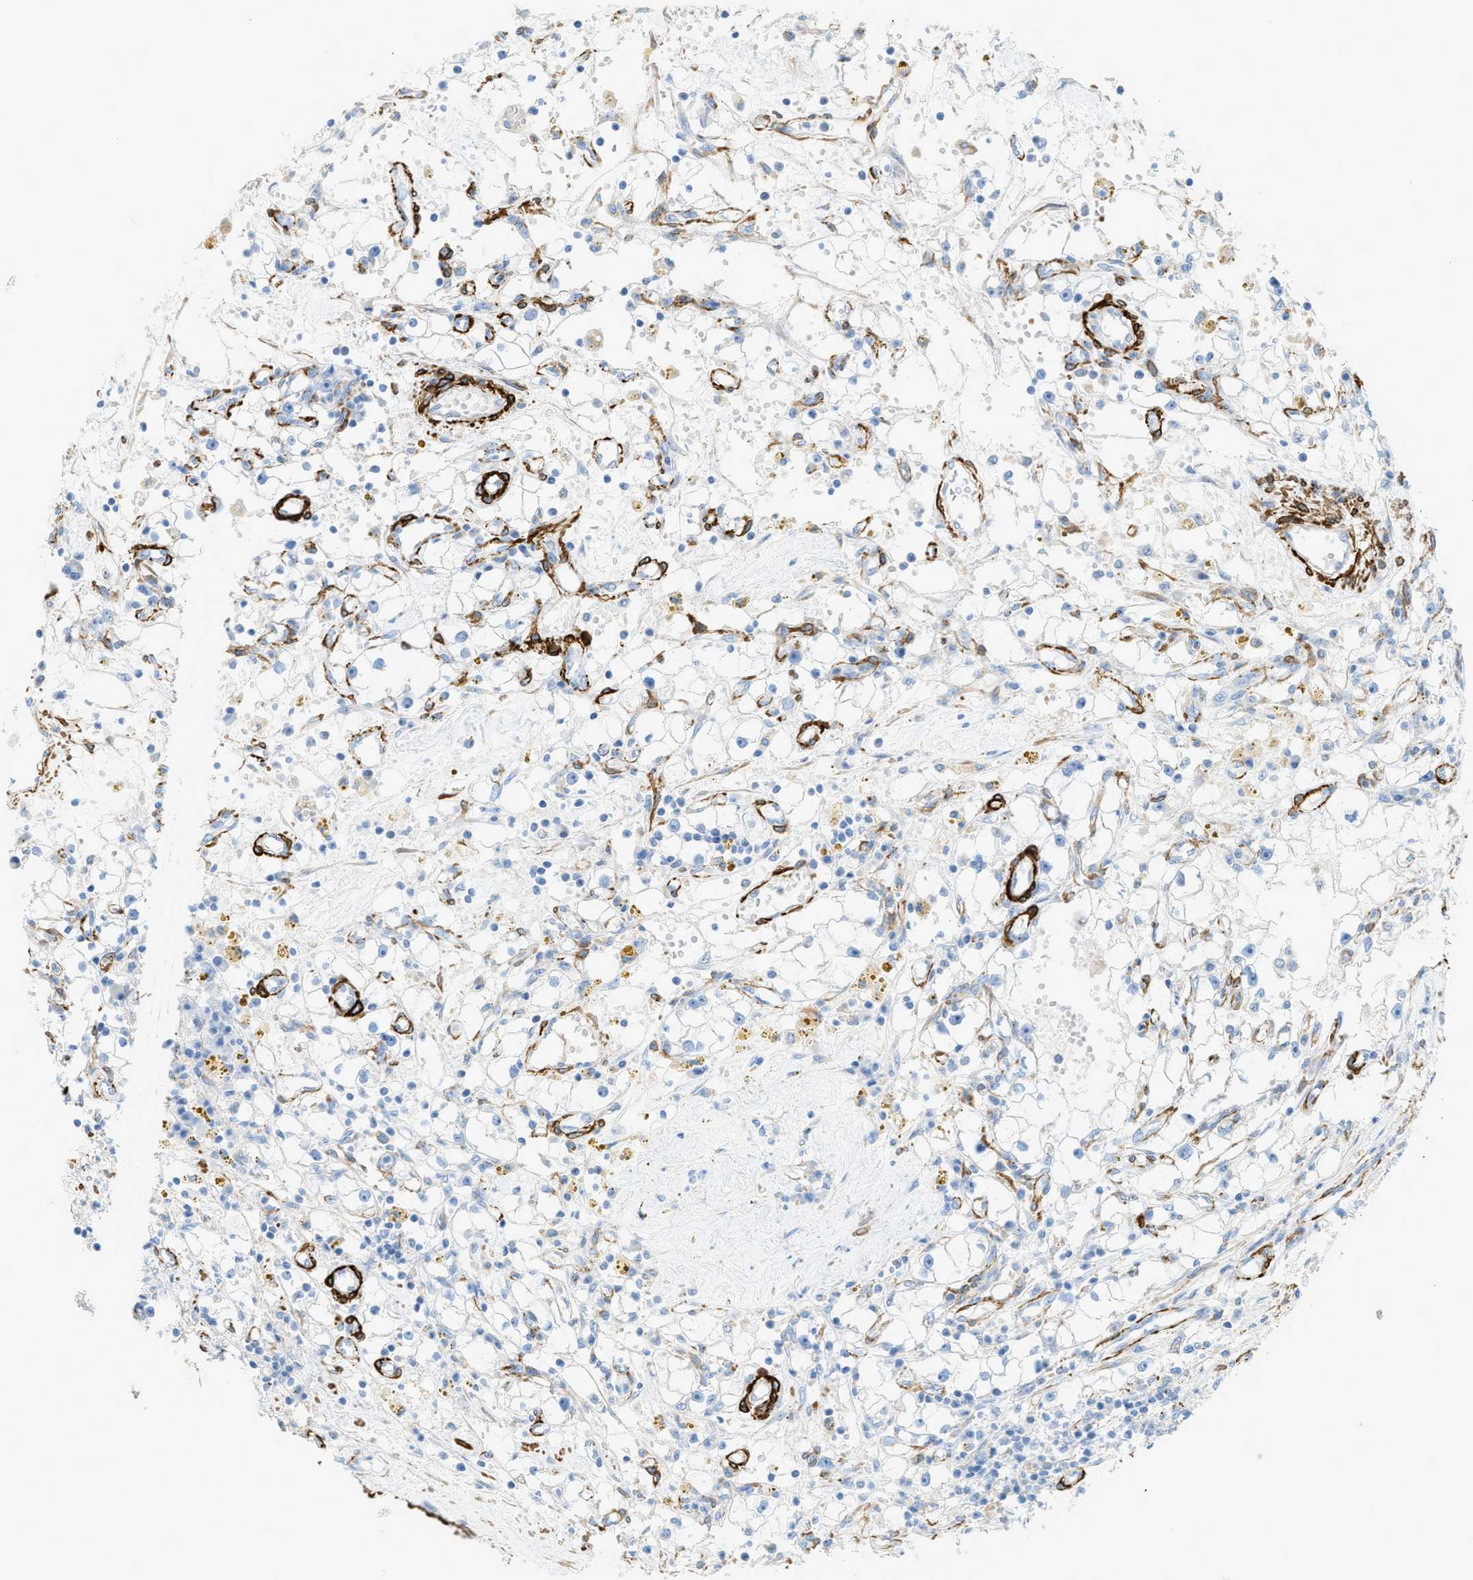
{"staining": {"intensity": "negative", "quantity": "none", "location": "none"}, "tissue": "renal cancer", "cell_type": "Tumor cells", "image_type": "cancer", "snomed": [{"axis": "morphology", "description": "Adenocarcinoma, NOS"}, {"axis": "topography", "description": "Kidney"}], "caption": "Protein analysis of renal cancer (adenocarcinoma) reveals no significant positivity in tumor cells. (Brightfield microscopy of DAB (3,3'-diaminobenzidine) immunohistochemistry (IHC) at high magnification).", "gene": "MYH11", "patient": {"sex": "male", "age": 56}}